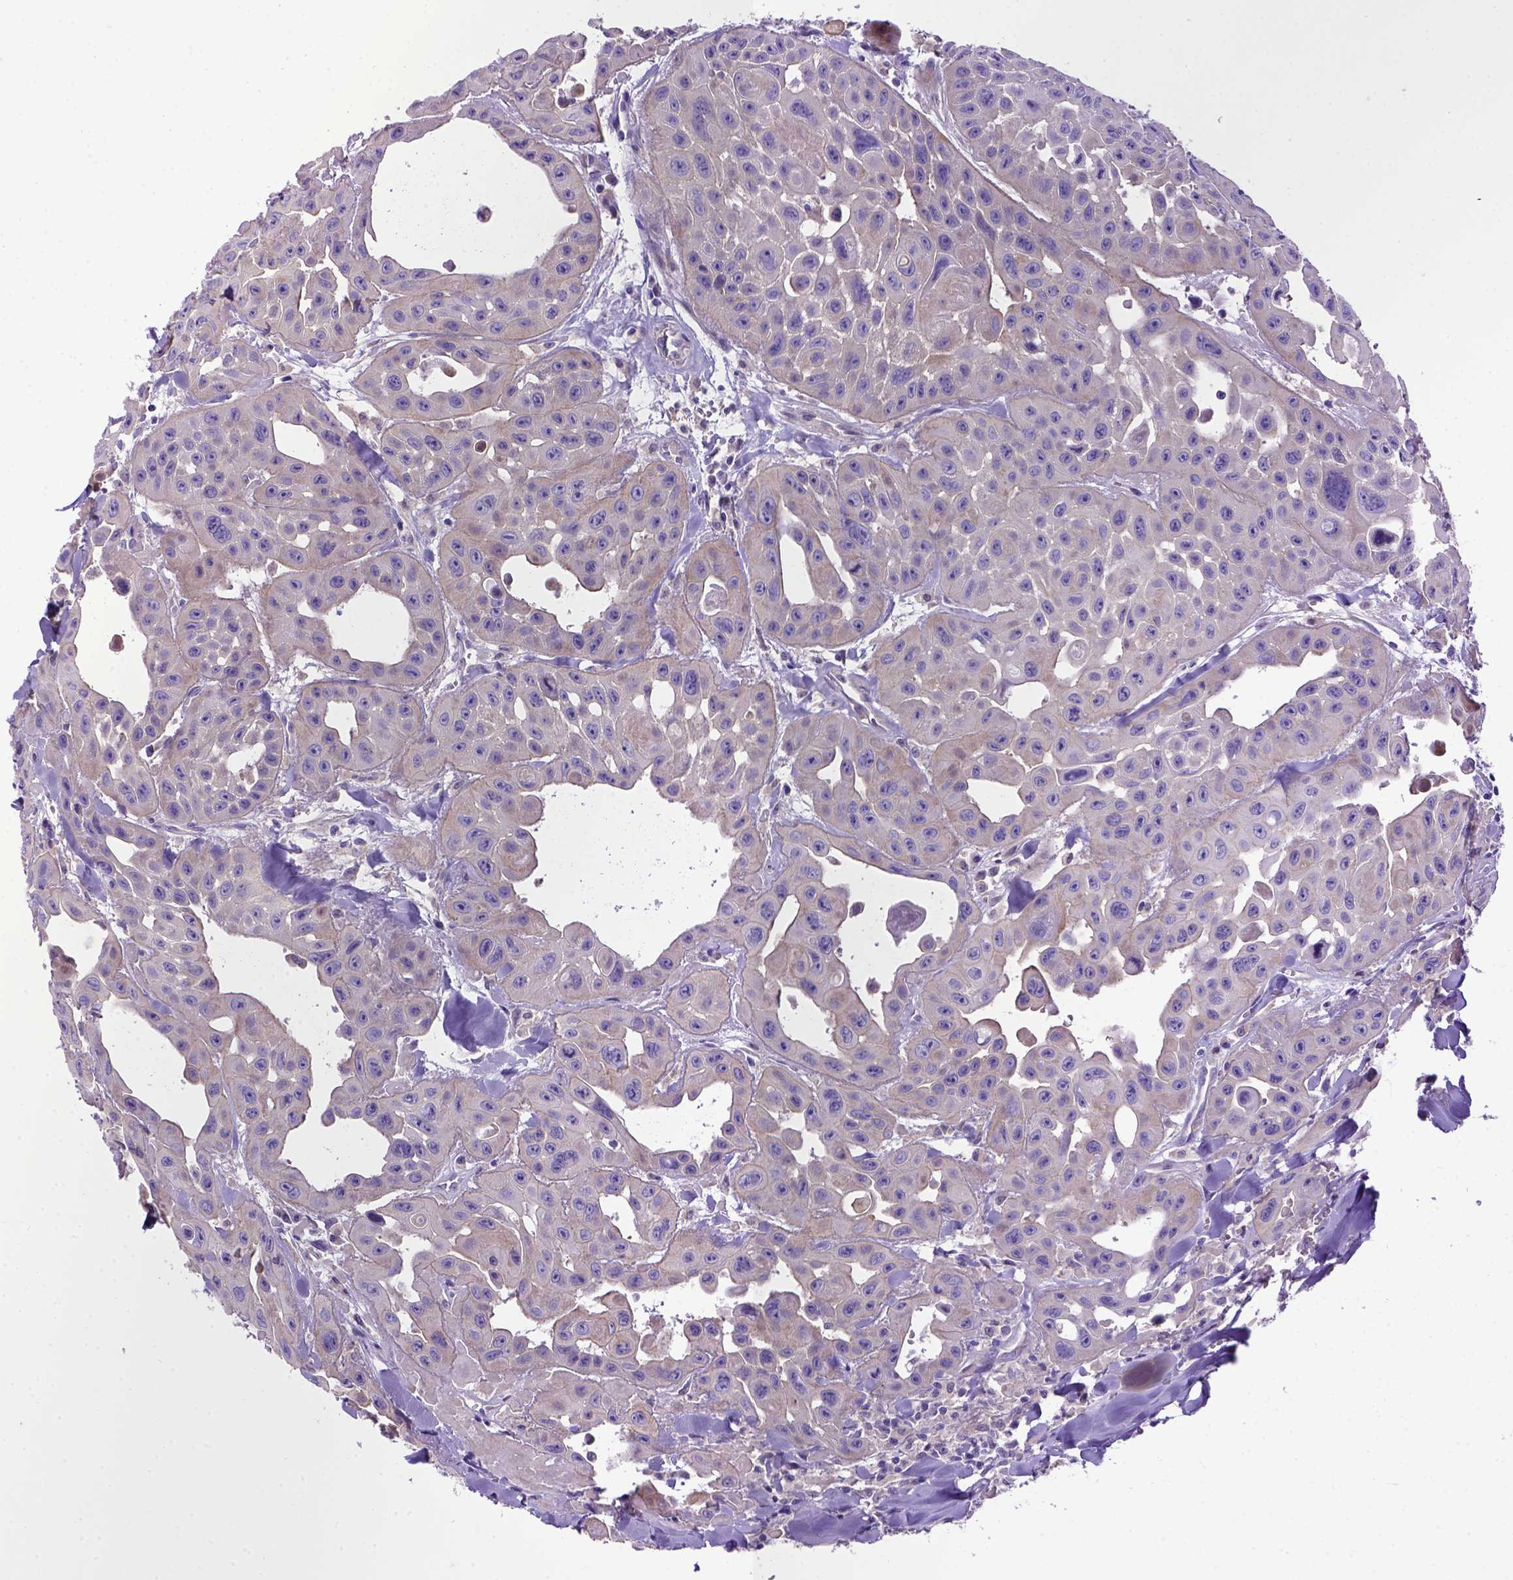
{"staining": {"intensity": "negative", "quantity": "none", "location": "none"}, "tissue": "head and neck cancer", "cell_type": "Tumor cells", "image_type": "cancer", "snomed": [{"axis": "morphology", "description": "Adenocarcinoma, NOS"}, {"axis": "topography", "description": "Head-Neck"}], "caption": "Immunohistochemical staining of human head and neck cancer displays no significant positivity in tumor cells.", "gene": "ADAM12", "patient": {"sex": "male", "age": 73}}